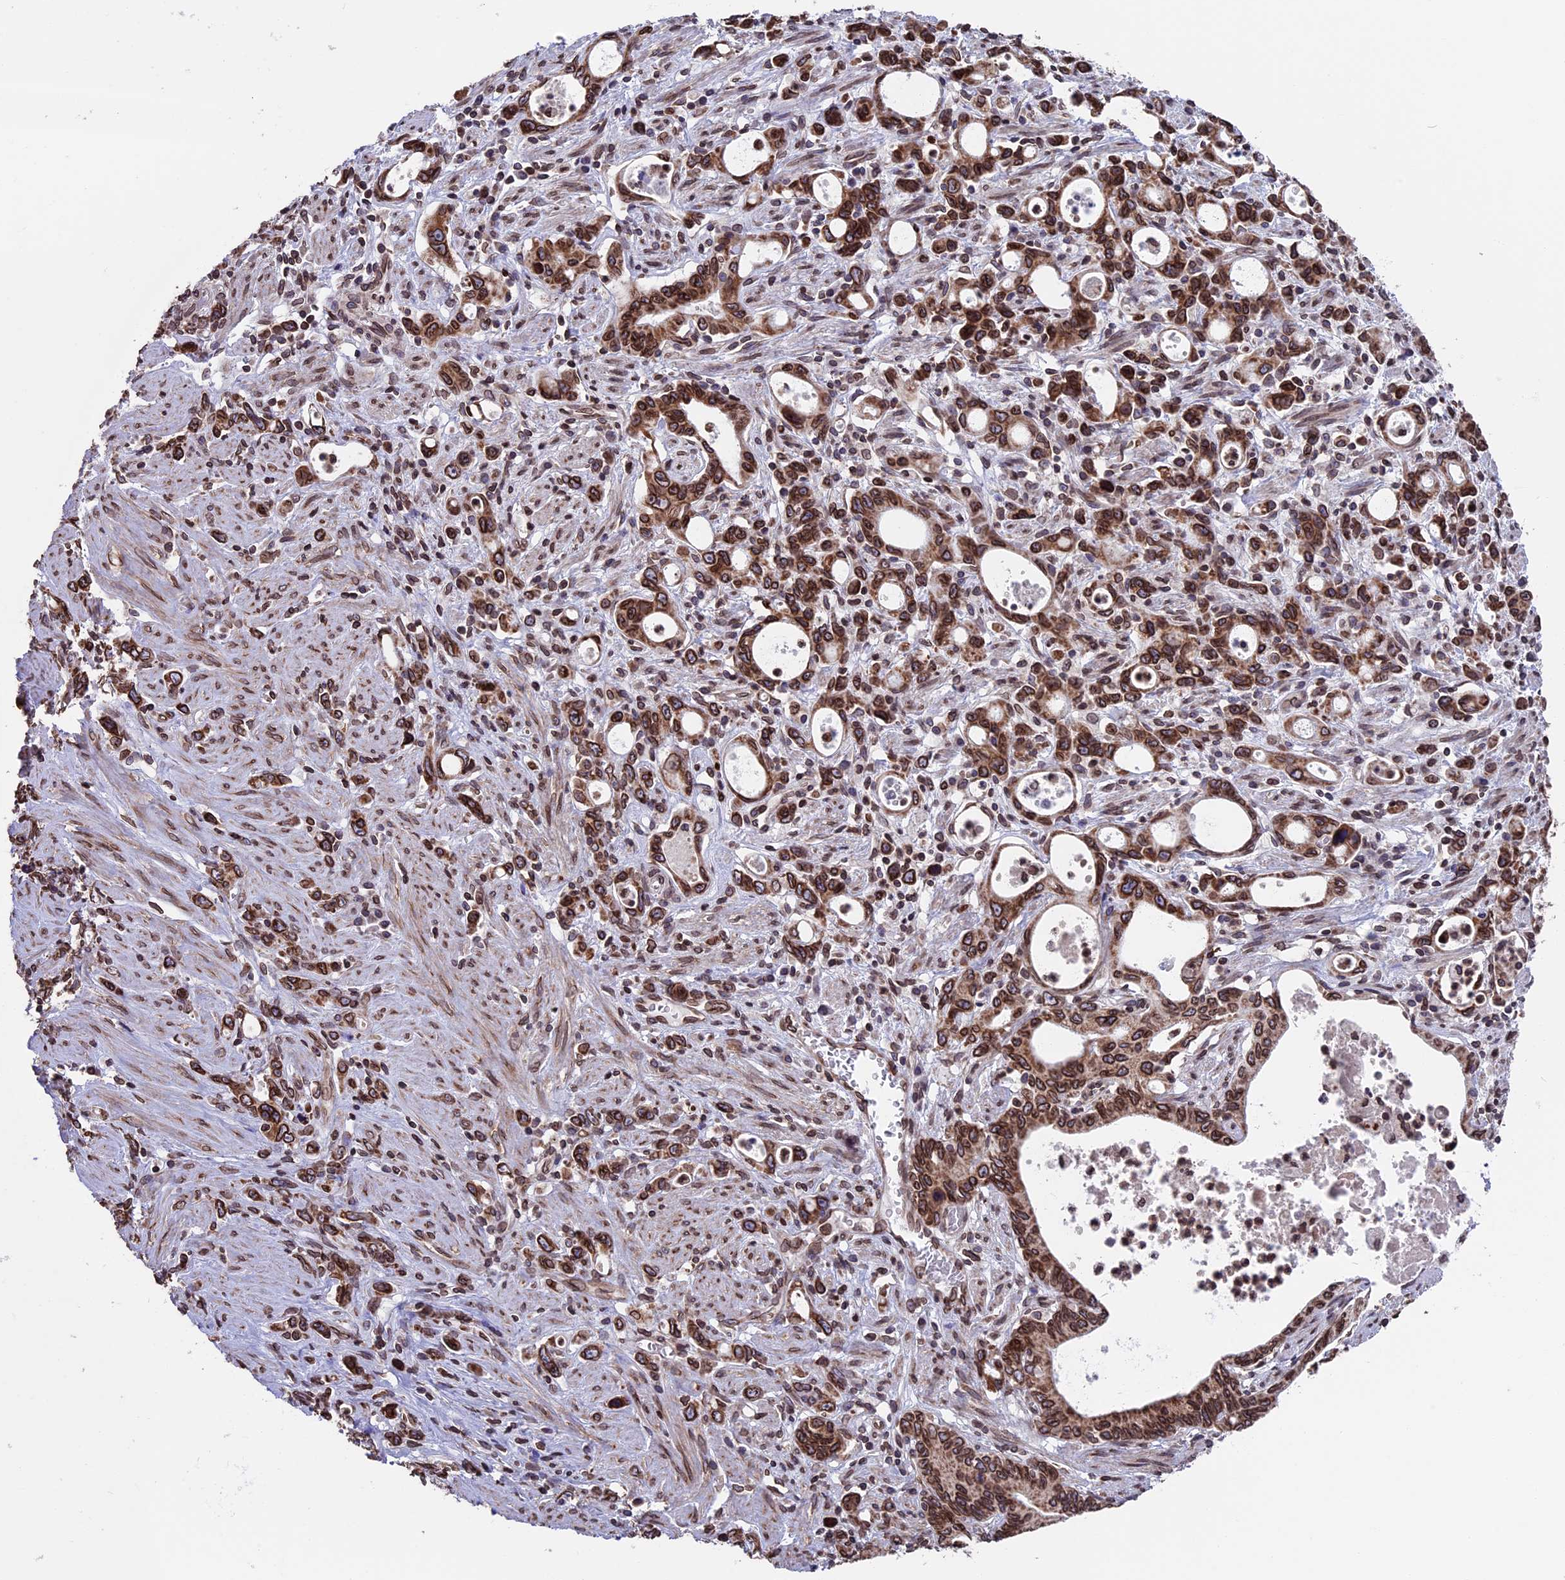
{"staining": {"intensity": "strong", "quantity": ">75%", "location": "cytoplasmic/membranous,nuclear"}, "tissue": "stomach cancer", "cell_type": "Tumor cells", "image_type": "cancer", "snomed": [{"axis": "morphology", "description": "Adenocarcinoma, NOS"}, {"axis": "topography", "description": "Stomach, lower"}], "caption": "Stomach cancer stained for a protein (brown) exhibits strong cytoplasmic/membranous and nuclear positive staining in about >75% of tumor cells.", "gene": "PTCHD4", "patient": {"sex": "female", "age": 43}}